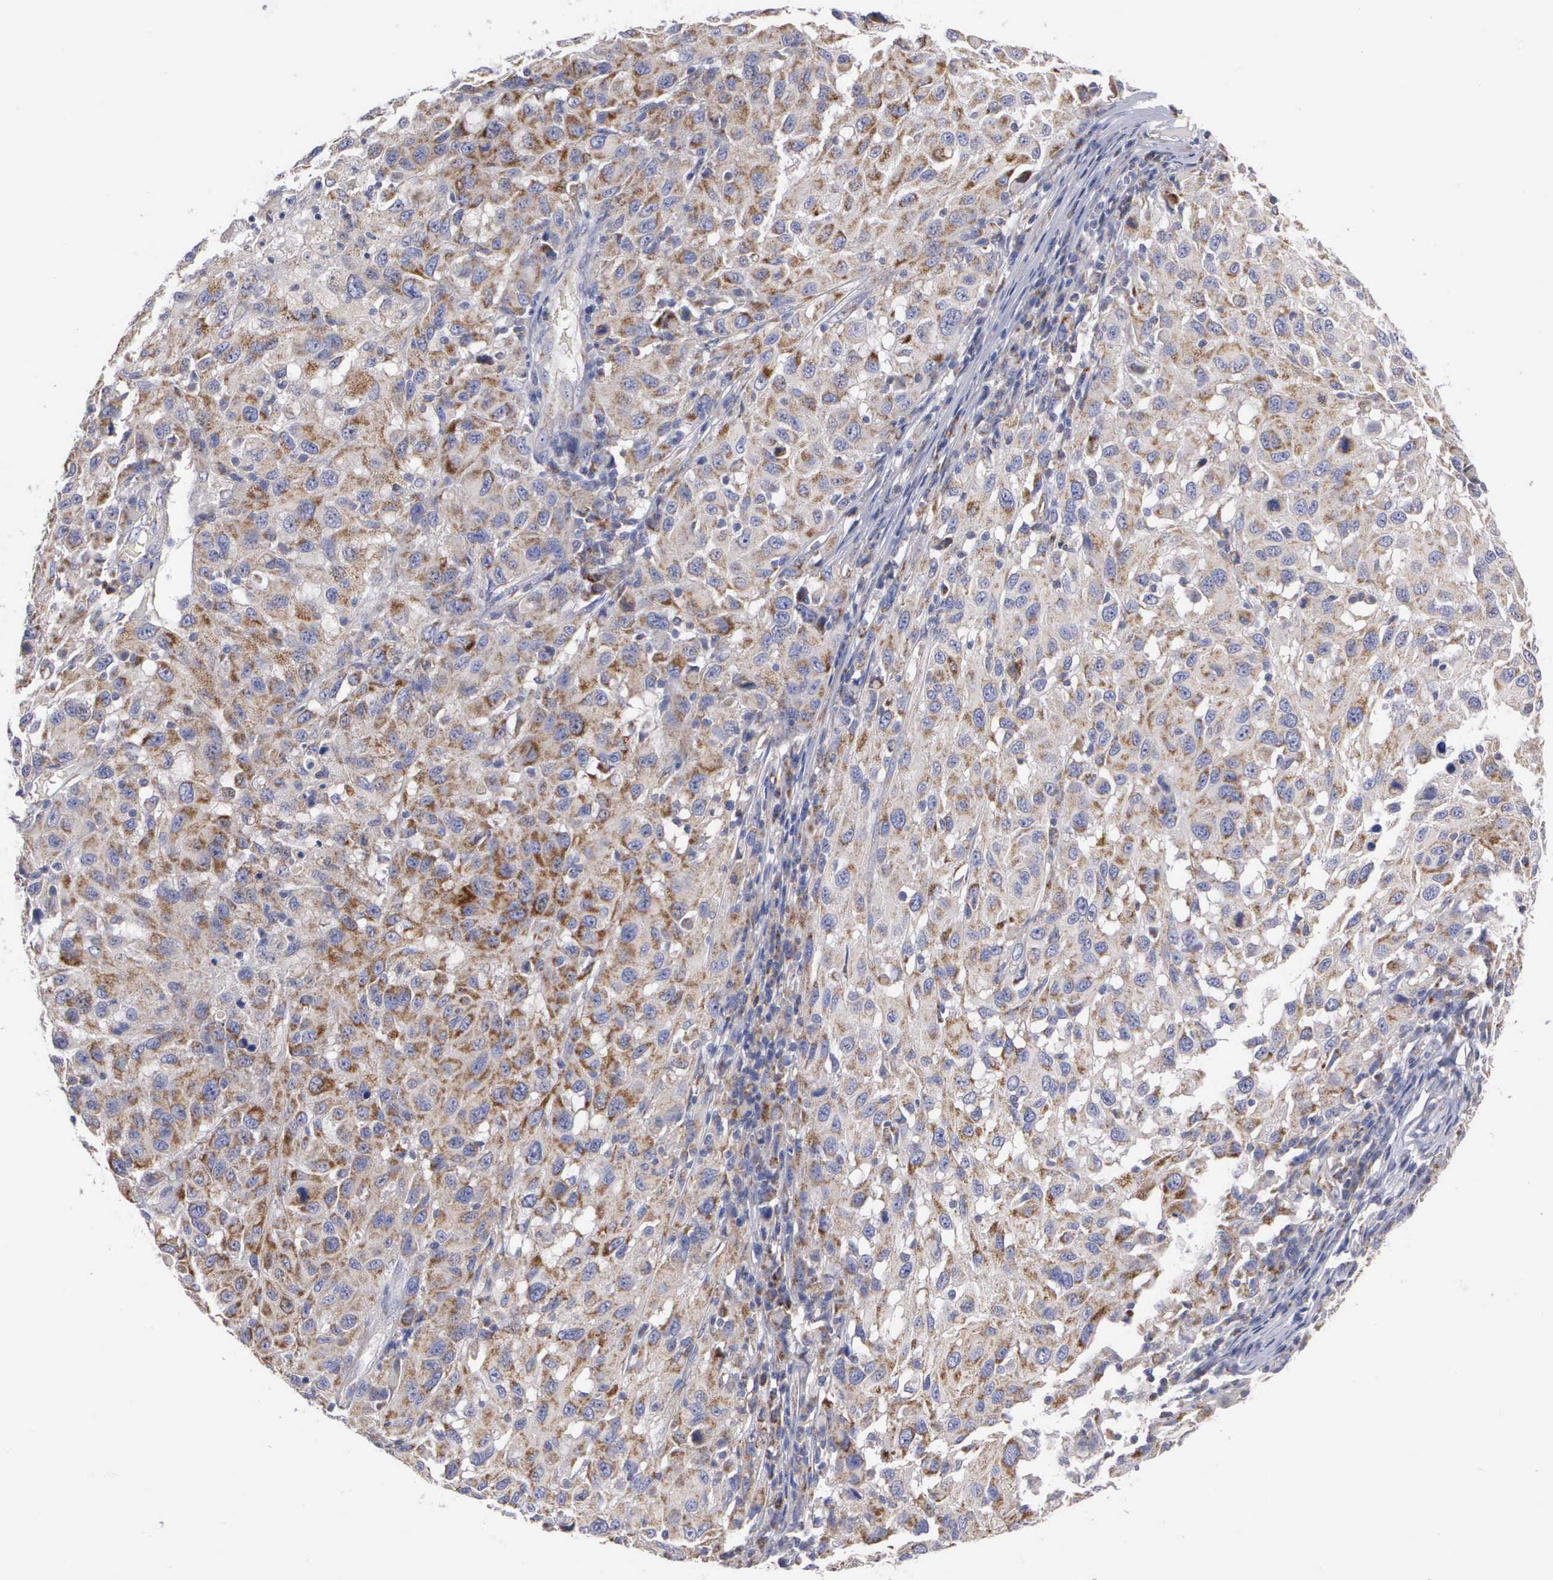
{"staining": {"intensity": "moderate", "quantity": "25%-75%", "location": "cytoplasmic/membranous"}, "tissue": "melanoma", "cell_type": "Tumor cells", "image_type": "cancer", "snomed": [{"axis": "morphology", "description": "Malignant melanoma, NOS"}, {"axis": "topography", "description": "Skin"}], "caption": "Immunohistochemistry (IHC) staining of malignant melanoma, which demonstrates medium levels of moderate cytoplasmic/membranous expression in approximately 25%-75% of tumor cells indicating moderate cytoplasmic/membranous protein staining. The staining was performed using DAB (brown) for protein detection and nuclei were counterstained in hematoxylin (blue).", "gene": "APOOL", "patient": {"sex": "female", "age": 77}}